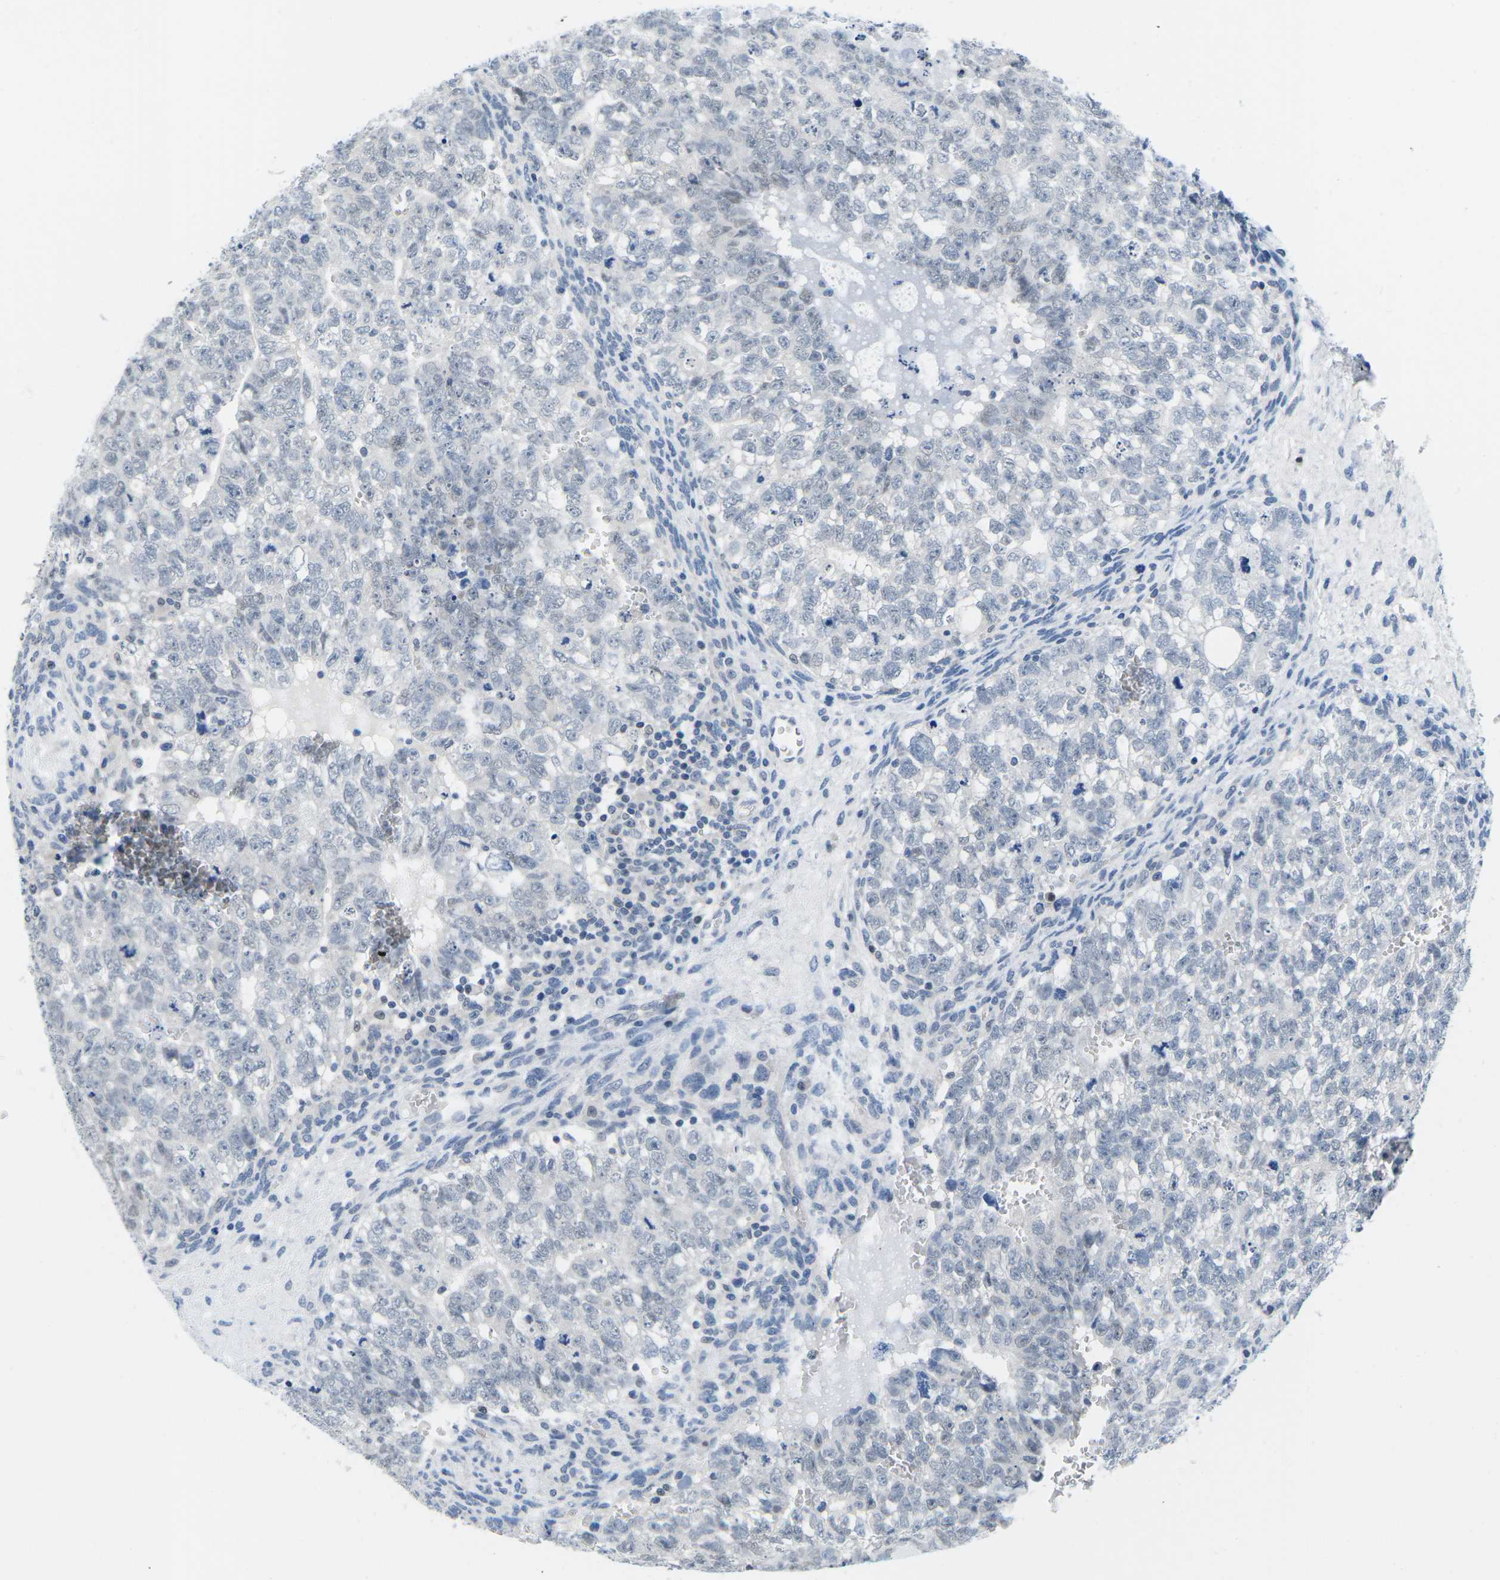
{"staining": {"intensity": "negative", "quantity": "none", "location": "none"}, "tissue": "testis cancer", "cell_type": "Tumor cells", "image_type": "cancer", "snomed": [{"axis": "morphology", "description": "Seminoma, NOS"}, {"axis": "morphology", "description": "Carcinoma, Embryonal, NOS"}, {"axis": "topography", "description": "Testis"}], "caption": "High magnification brightfield microscopy of testis cancer stained with DAB (3,3'-diaminobenzidine) (brown) and counterstained with hematoxylin (blue): tumor cells show no significant staining.", "gene": "UBA7", "patient": {"sex": "male", "age": 38}}